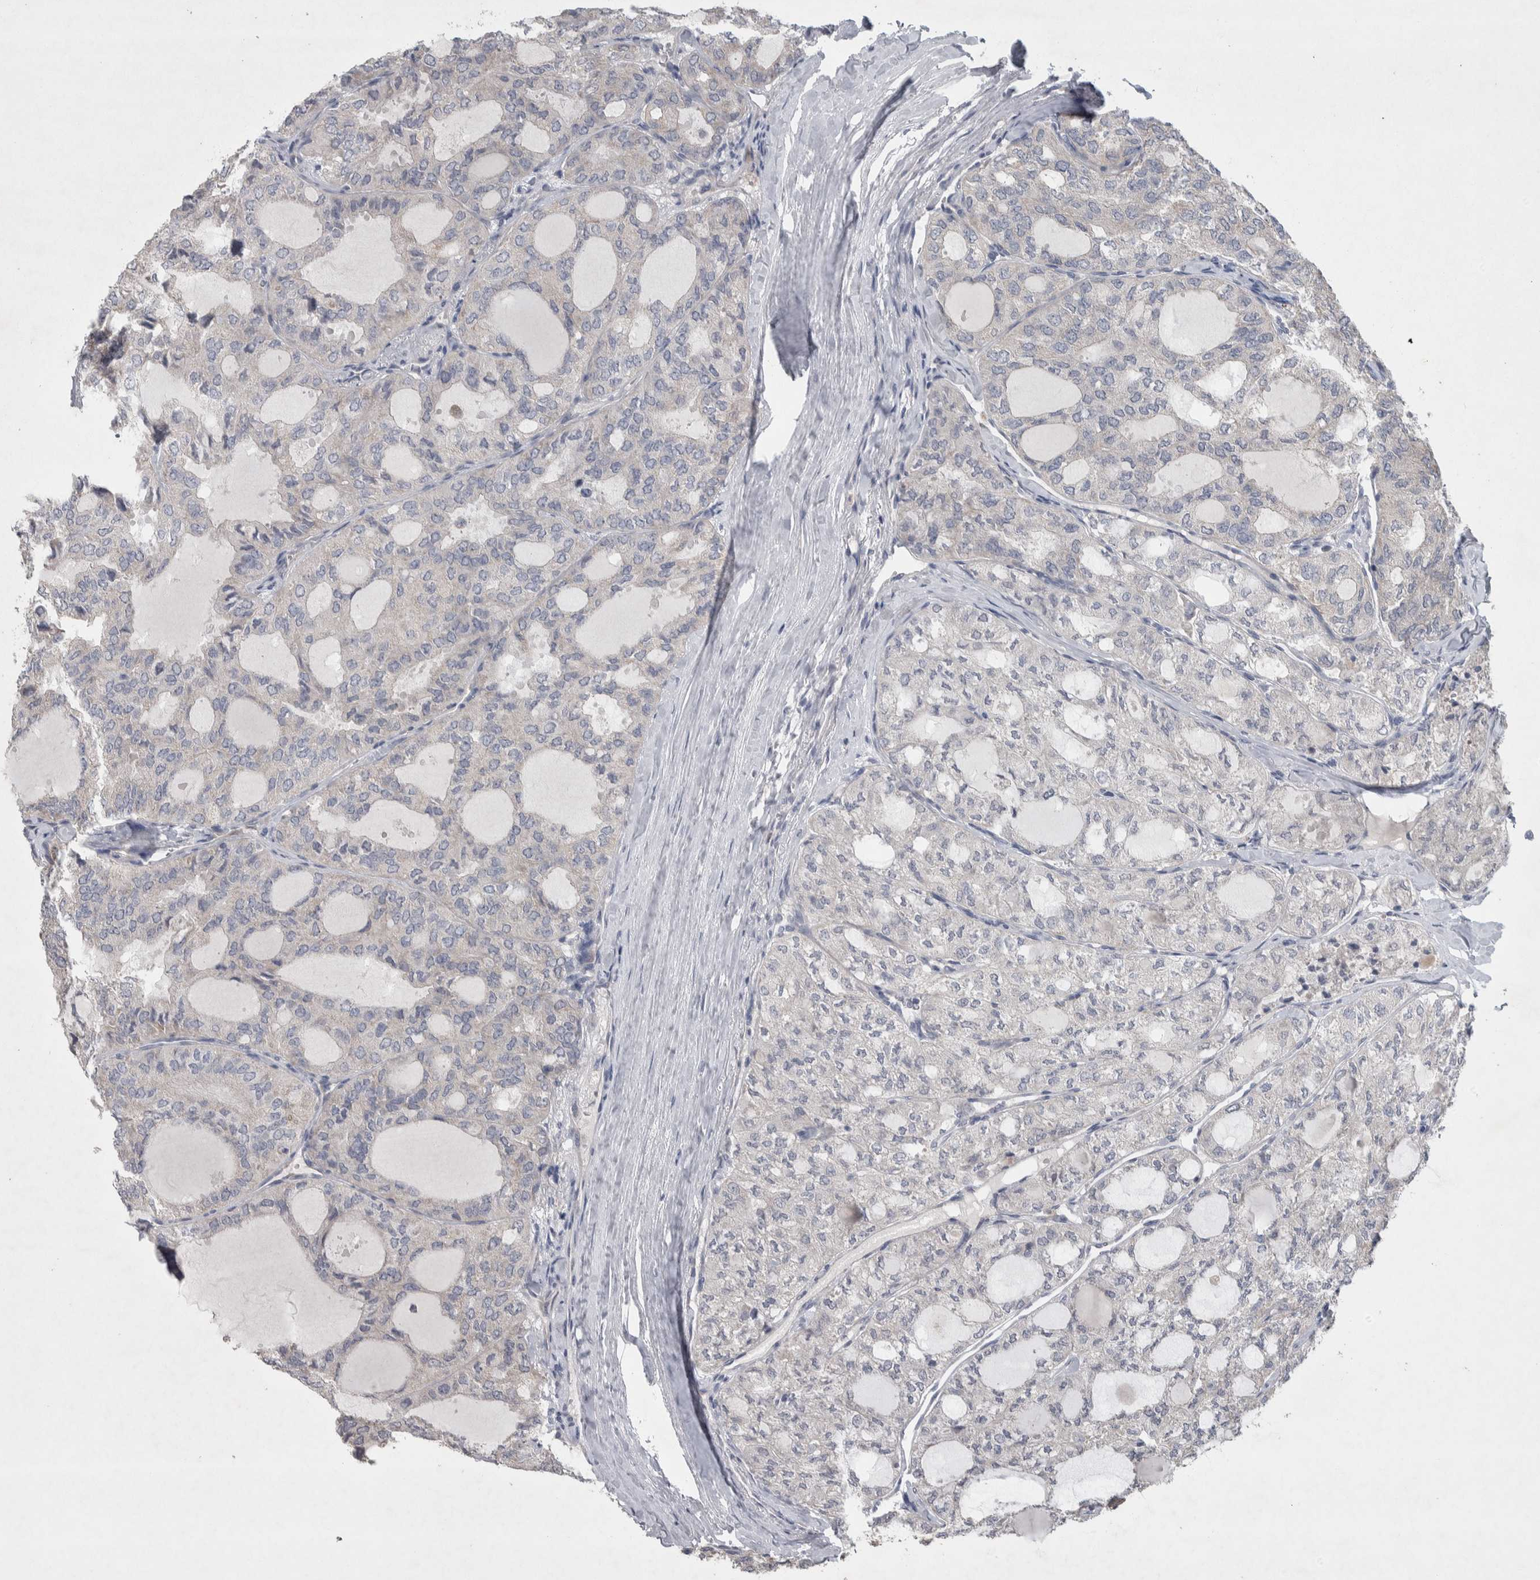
{"staining": {"intensity": "negative", "quantity": "none", "location": "none"}, "tissue": "thyroid cancer", "cell_type": "Tumor cells", "image_type": "cancer", "snomed": [{"axis": "morphology", "description": "Follicular adenoma carcinoma, NOS"}, {"axis": "topography", "description": "Thyroid gland"}], "caption": "A histopathology image of thyroid cancer stained for a protein displays no brown staining in tumor cells. Nuclei are stained in blue.", "gene": "SRP68", "patient": {"sex": "male", "age": 75}}